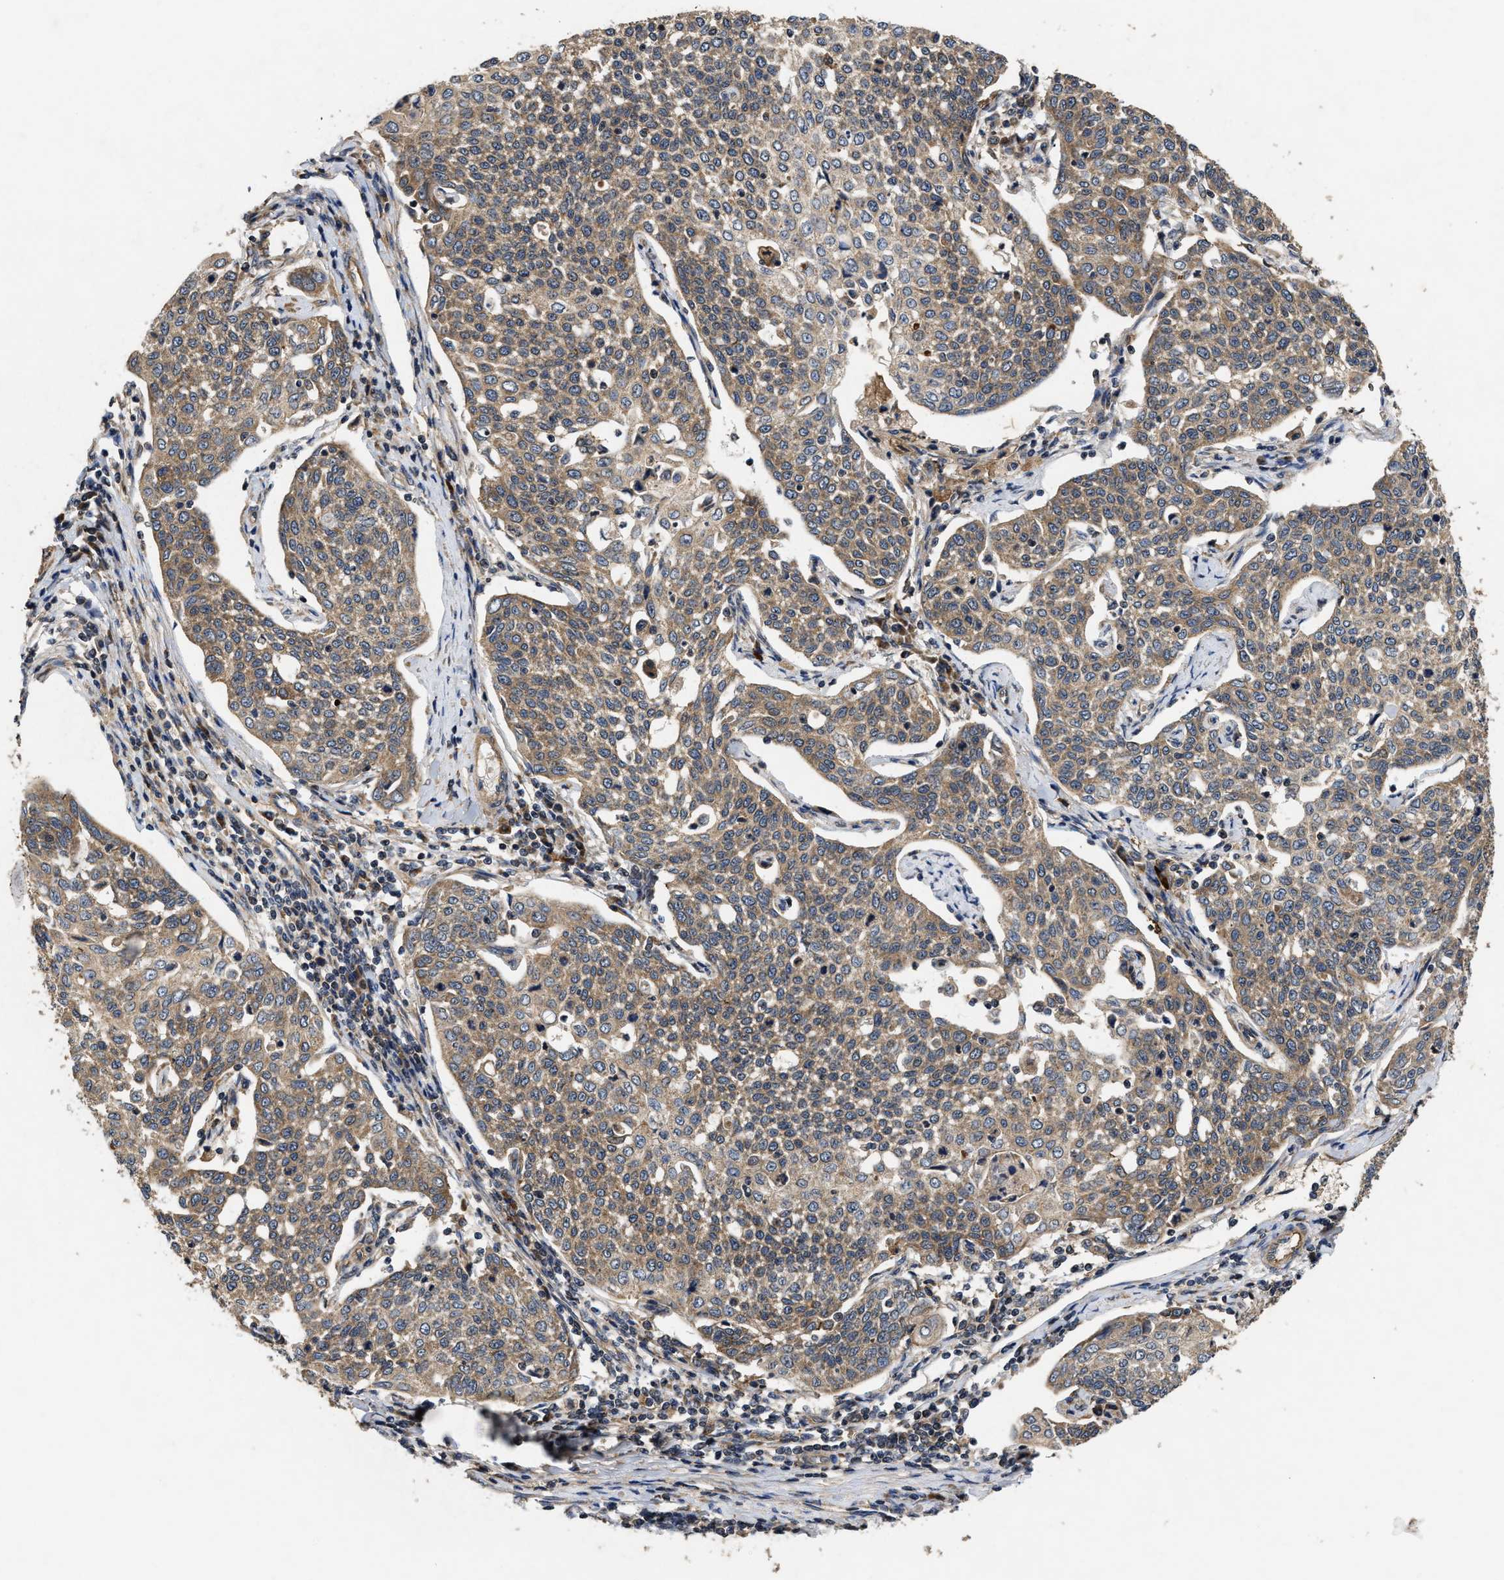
{"staining": {"intensity": "moderate", "quantity": ">75%", "location": "cytoplasmic/membranous"}, "tissue": "cervical cancer", "cell_type": "Tumor cells", "image_type": "cancer", "snomed": [{"axis": "morphology", "description": "Squamous cell carcinoma, NOS"}, {"axis": "topography", "description": "Cervix"}], "caption": "A micrograph of cervical cancer stained for a protein reveals moderate cytoplasmic/membranous brown staining in tumor cells. (Stains: DAB (3,3'-diaminobenzidine) in brown, nuclei in blue, Microscopy: brightfield microscopy at high magnification).", "gene": "EFNA4", "patient": {"sex": "female", "age": 34}}